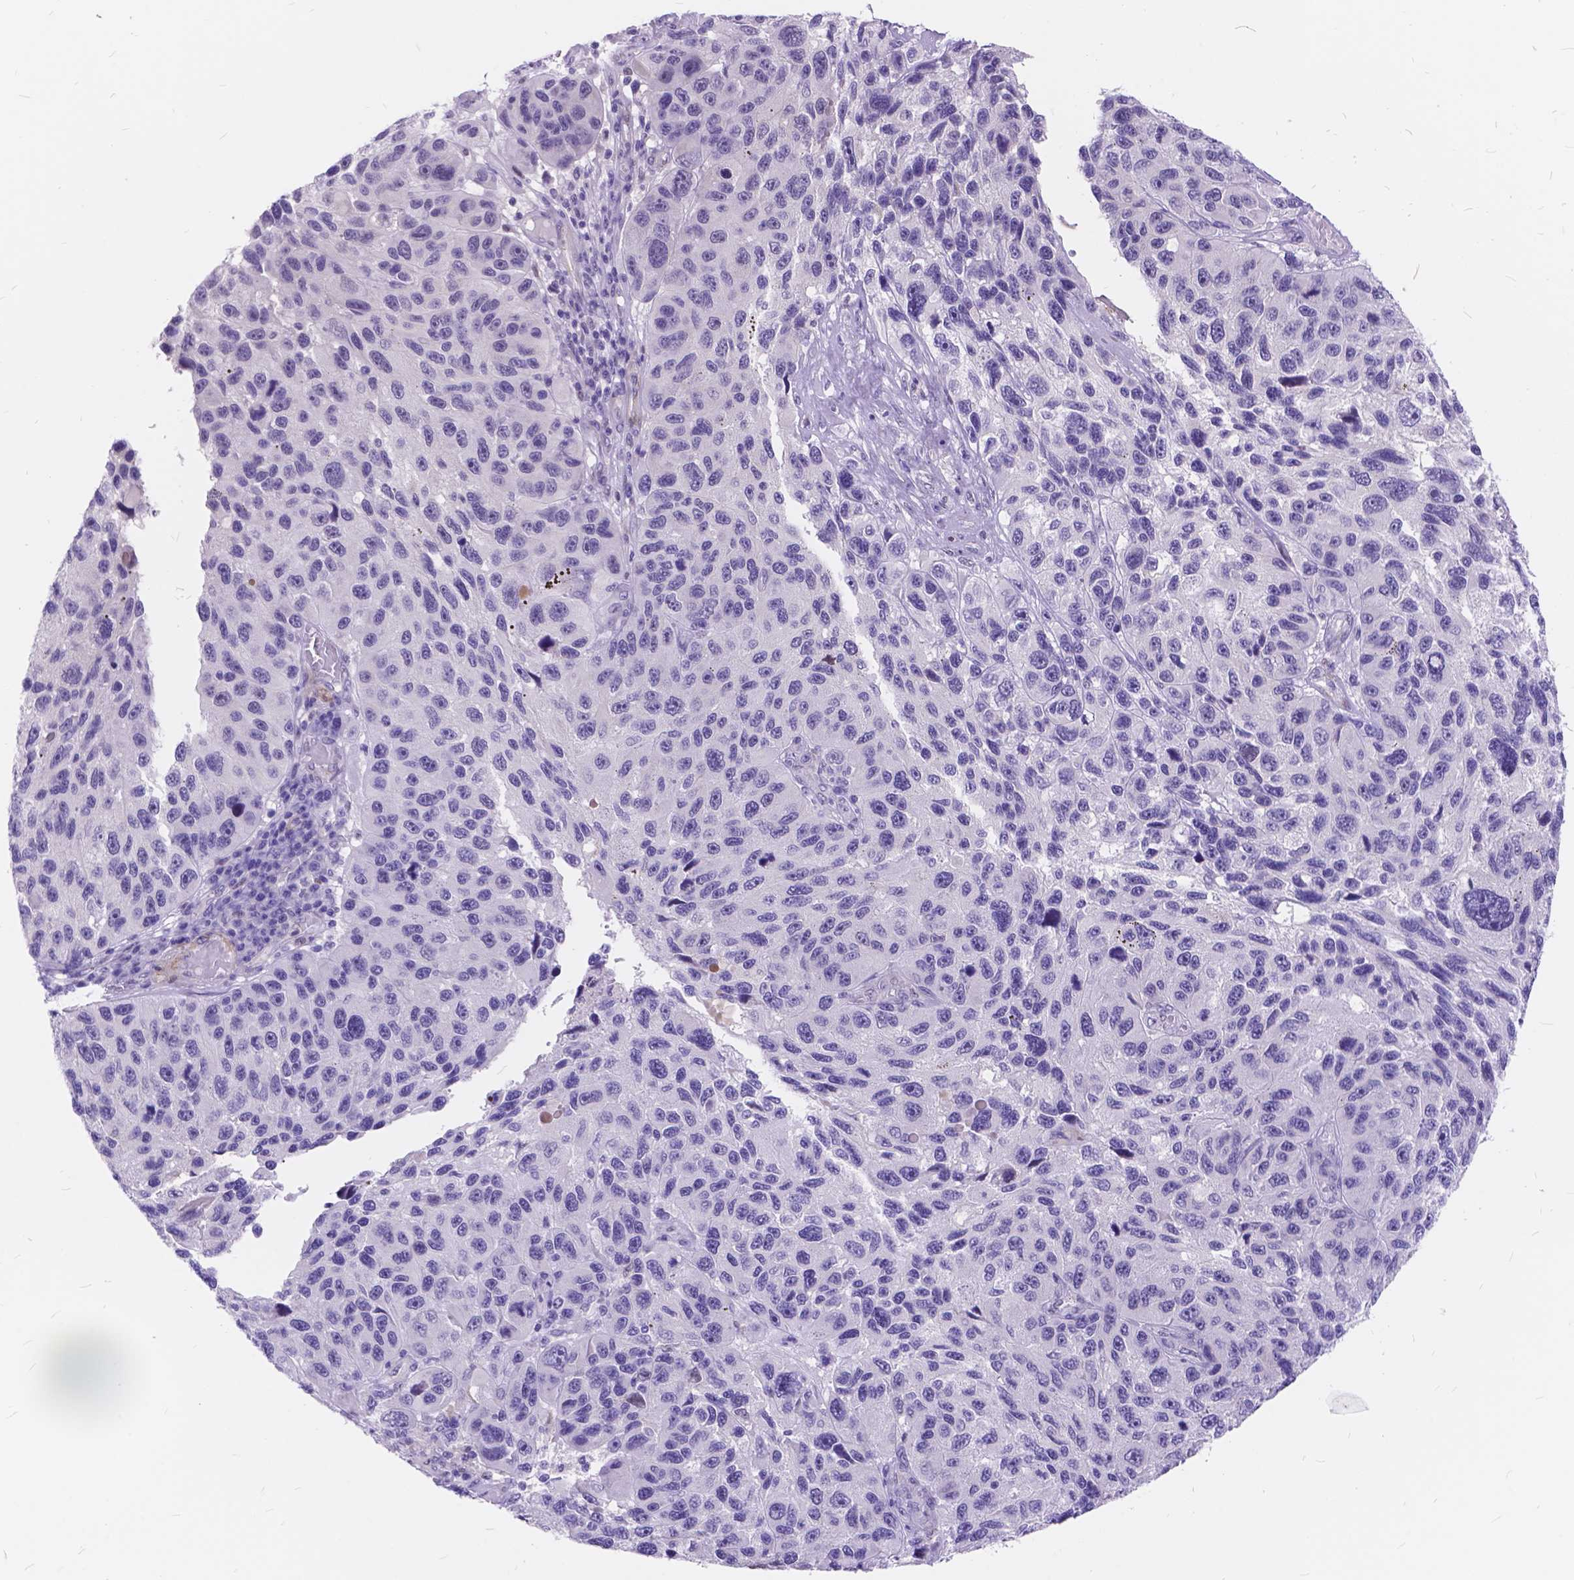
{"staining": {"intensity": "negative", "quantity": "none", "location": "none"}, "tissue": "melanoma", "cell_type": "Tumor cells", "image_type": "cancer", "snomed": [{"axis": "morphology", "description": "Malignant melanoma, NOS"}, {"axis": "topography", "description": "Skin"}], "caption": "Protein analysis of malignant melanoma shows no significant positivity in tumor cells. (Brightfield microscopy of DAB (3,3'-diaminobenzidine) immunohistochemistry (IHC) at high magnification).", "gene": "MAN2C1", "patient": {"sex": "male", "age": 53}}